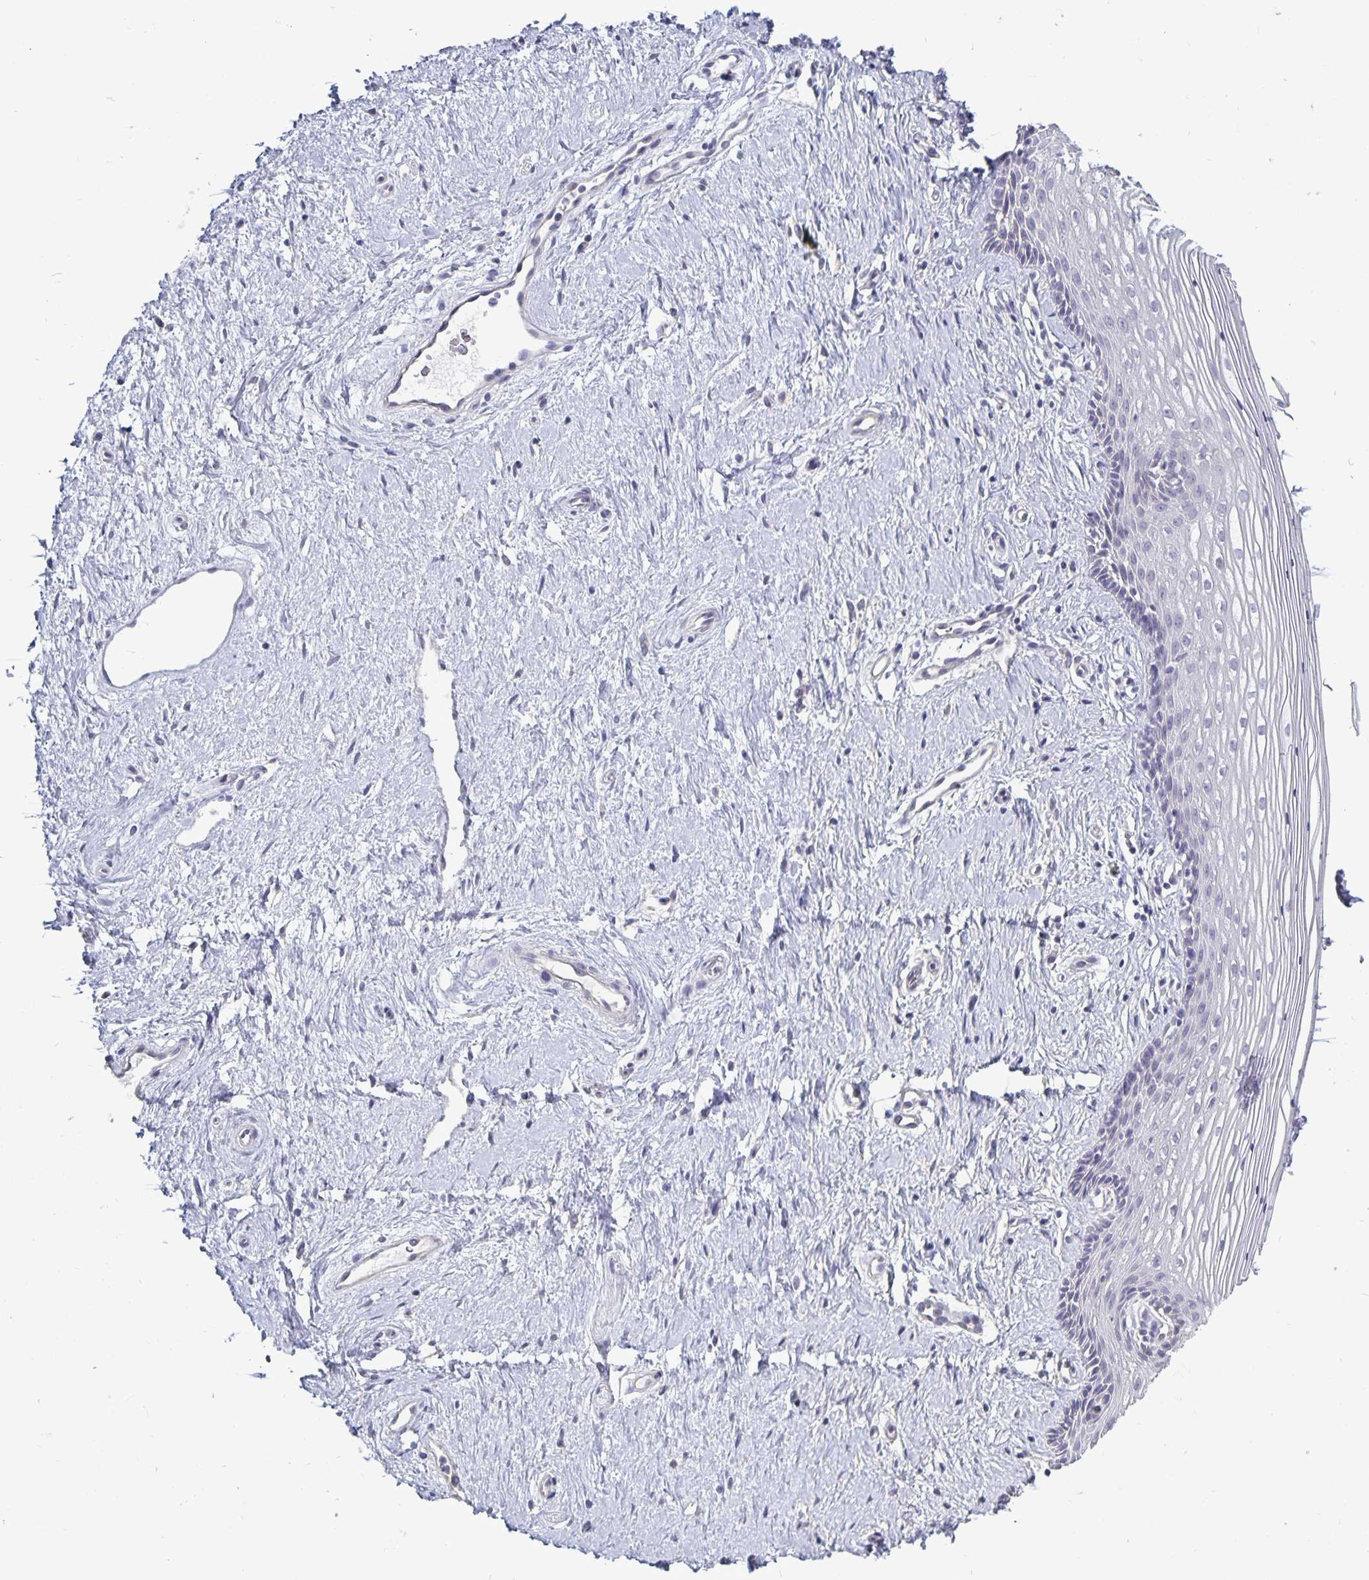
{"staining": {"intensity": "negative", "quantity": "none", "location": "none"}, "tissue": "vagina", "cell_type": "Squamous epithelial cells", "image_type": "normal", "snomed": [{"axis": "morphology", "description": "Normal tissue, NOS"}, {"axis": "topography", "description": "Vagina"}], "caption": "IHC photomicrograph of unremarkable vagina stained for a protein (brown), which demonstrates no expression in squamous epithelial cells. (DAB (3,3'-diaminobenzidine) immunohistochemistry (IHC) with hematoxylin counter stain).", "gene": "PLCB3", "patient": {"sex": "female", "age": 42}}